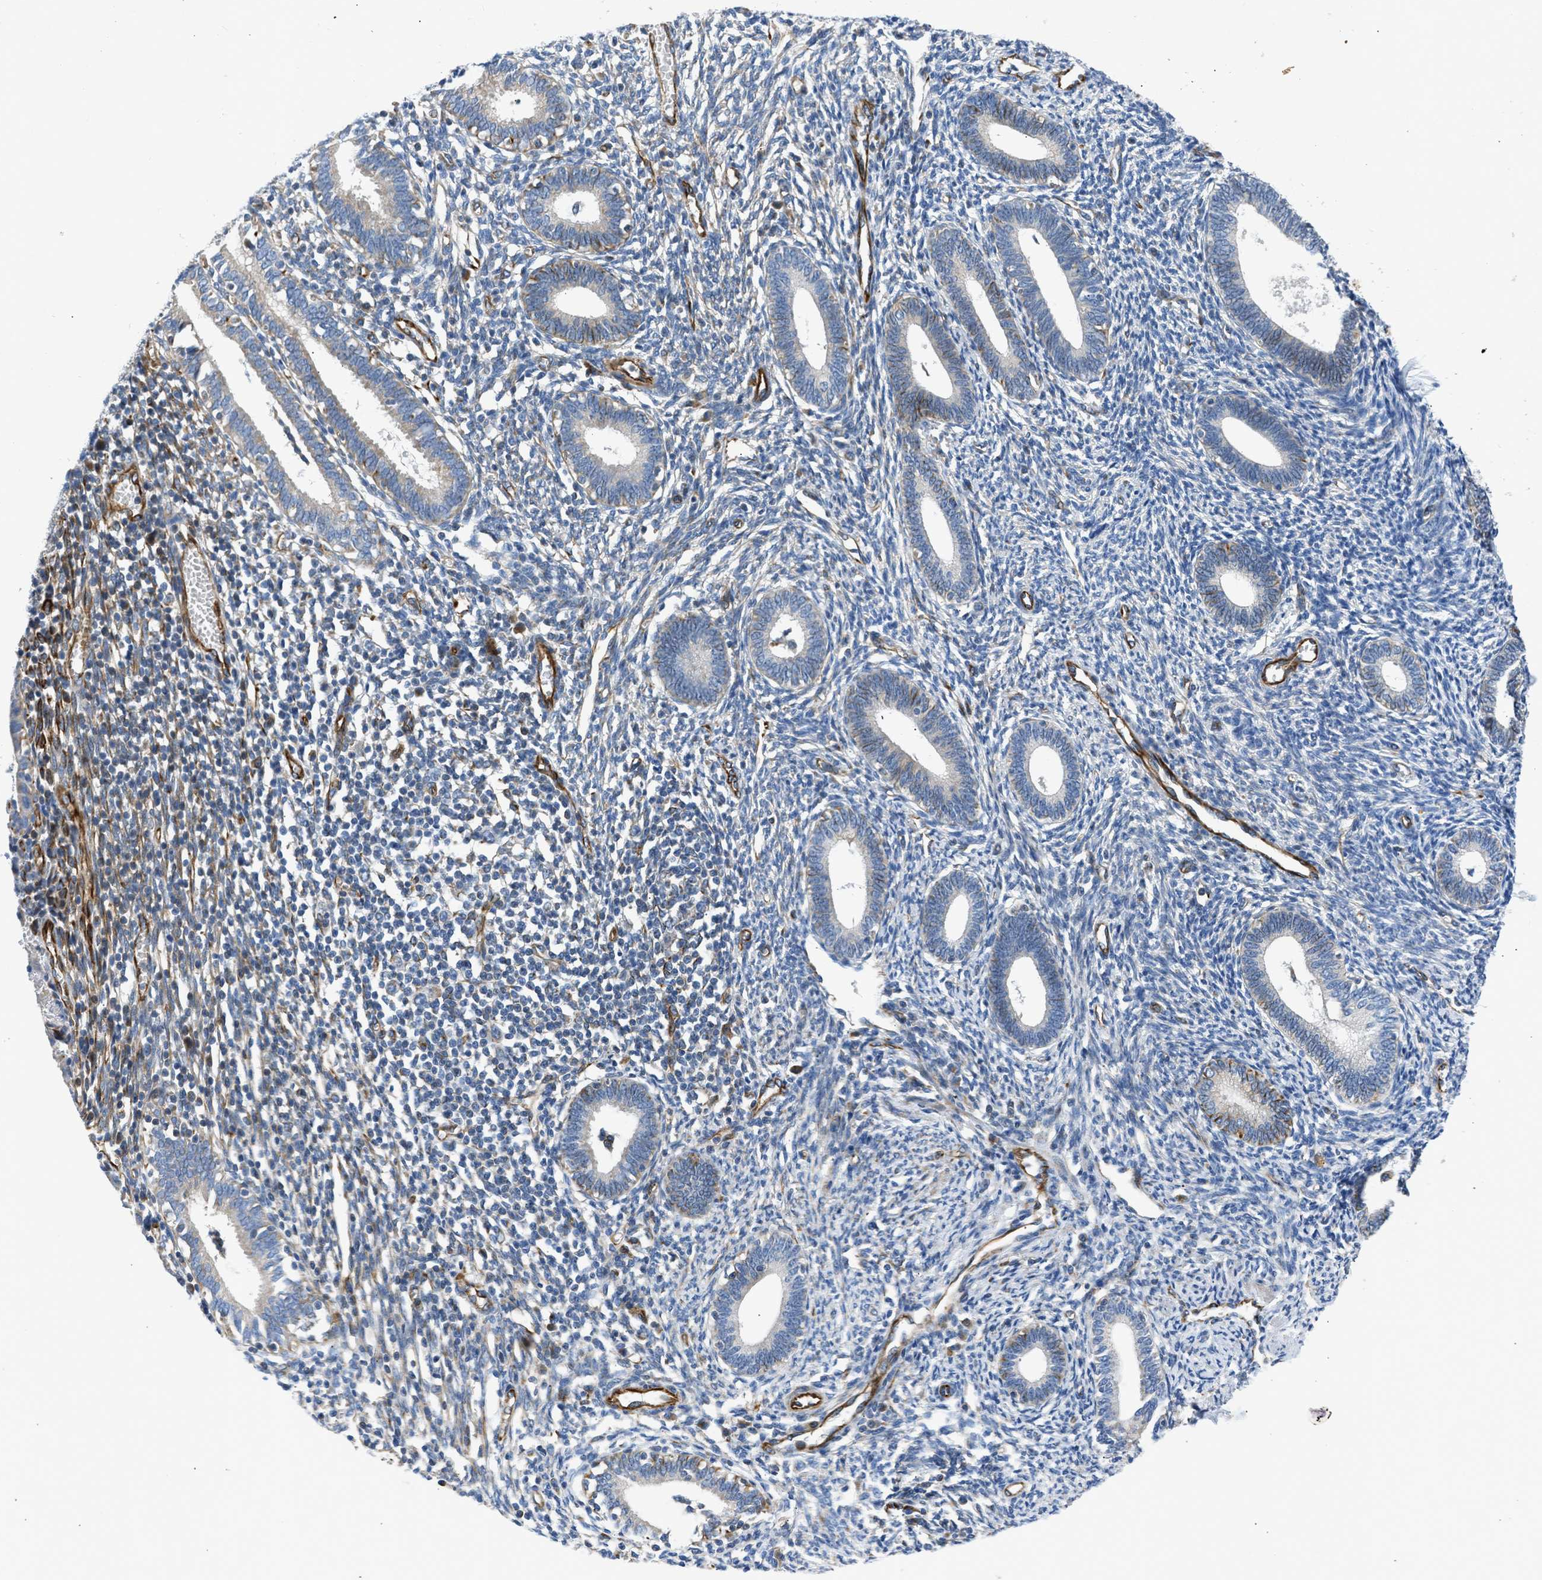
{"staining": {"intensity": "weak", "quantity": "<25%", "location": "cytoplasmic/membranous"}, "tissue": "endometrium", "cell_type": "Cells in endometrial stroma", "image_type": "normal", "snomed": [{"axis": "morphology", "description": "Normal tissue, NOS"}, {"axis": "topography", "description": "Endometrium"}], "caption": "This is an IHC histopathology image of normal human endometrium. There is no positivity in cells in endometrial stroma.", "gene": "ULK4", "patient": {"sex": "female", "age": 41}}